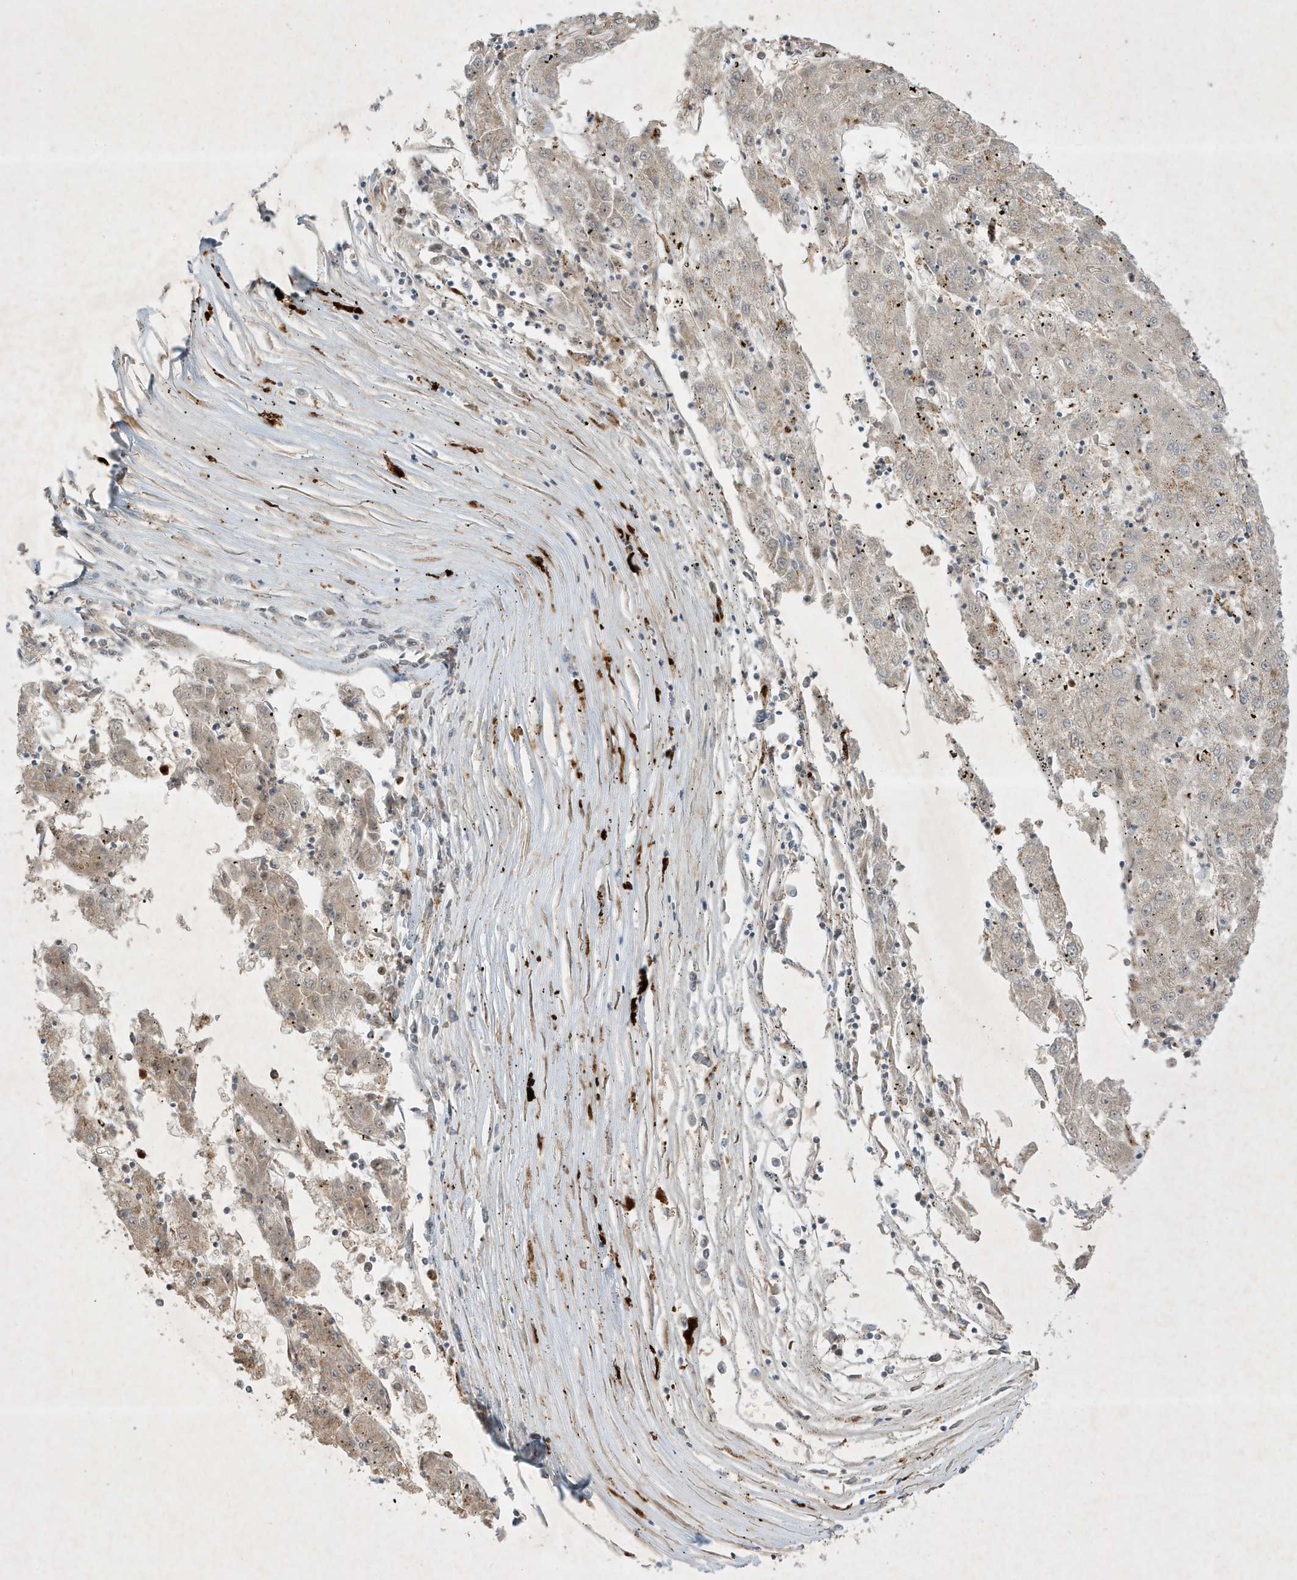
{"staining": {"intensity": "moderate", "quantity": "25%-75%", "location": "cytoplasmic/membranous"}, "tissue": "liver cancer", "cell_type": "Tumor cells", "image_type": "cancer", "snomed": [{"axis": "morphology", "description": "Carcinoma, Hepatocellular, NOS"}, {"axis": "topography", "description": "Liver"}], "caption": "High-magnification brightfield microscopy of liver cancer stained with DAB (brown) and counterstained with hematoxylin (blue). tumor cells exhibit moderate cytoplasmic/membranous expression is appreciated in about25%-75% of cells.", "gene": "IFT57", "patient": {"sex": "male", "age": 72}}